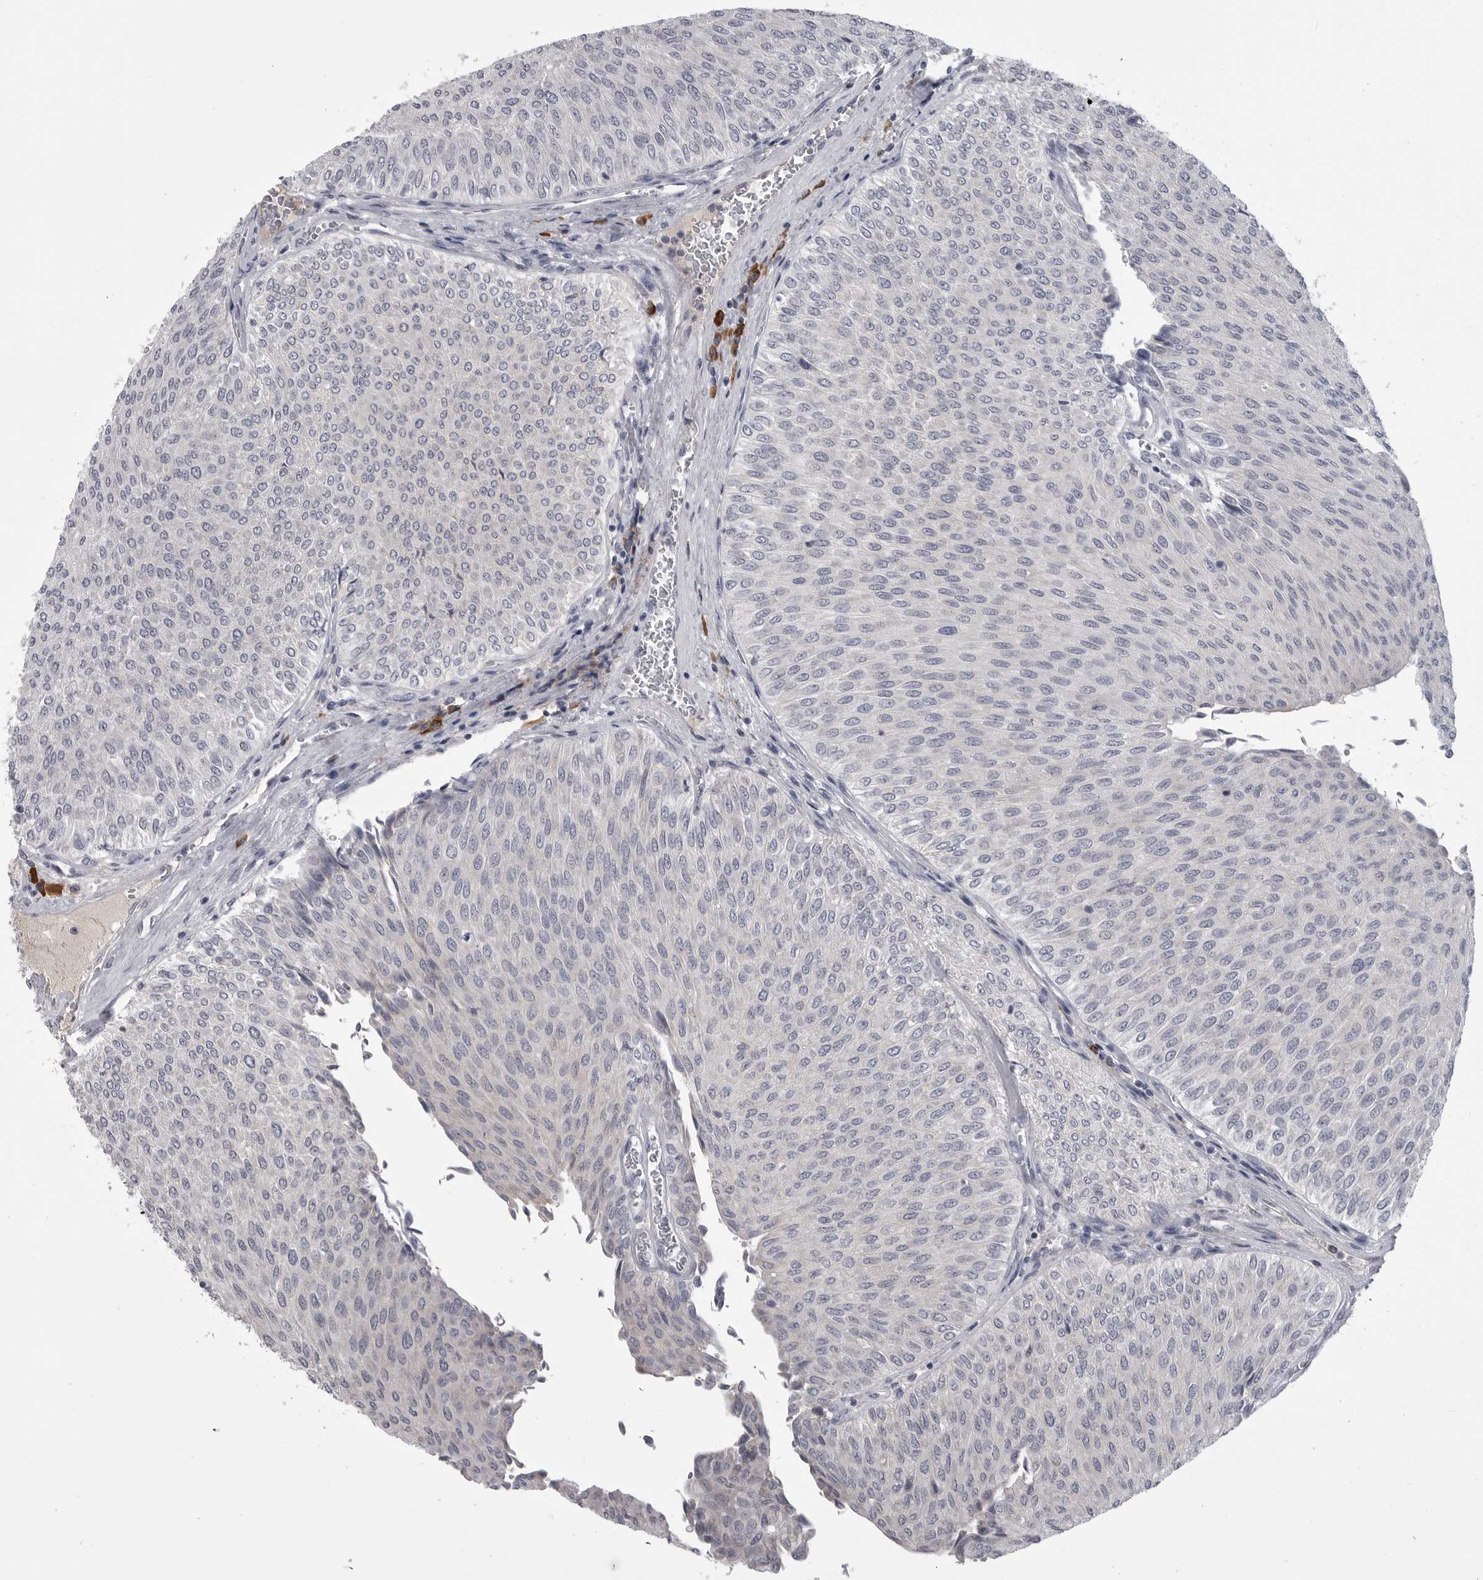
{"staining": {"intensity": "negative", "quantity": "none", "location": "none"}, "tissue": "urothelial cancer", "cell_type": "Tumor cells", "image_type": "cancer", "snomed": [{"axis": "morphology", "description": "Urothelial carcinoma, Low grade"}, {"axis": "topography", "description": "Urinary bladder"}], "caption": "Tumor cells show no significant staining in urothelial carcinoma (low-grade).", "gene": "FKBP2", "patient": {"sex": "male", "age": 78}}